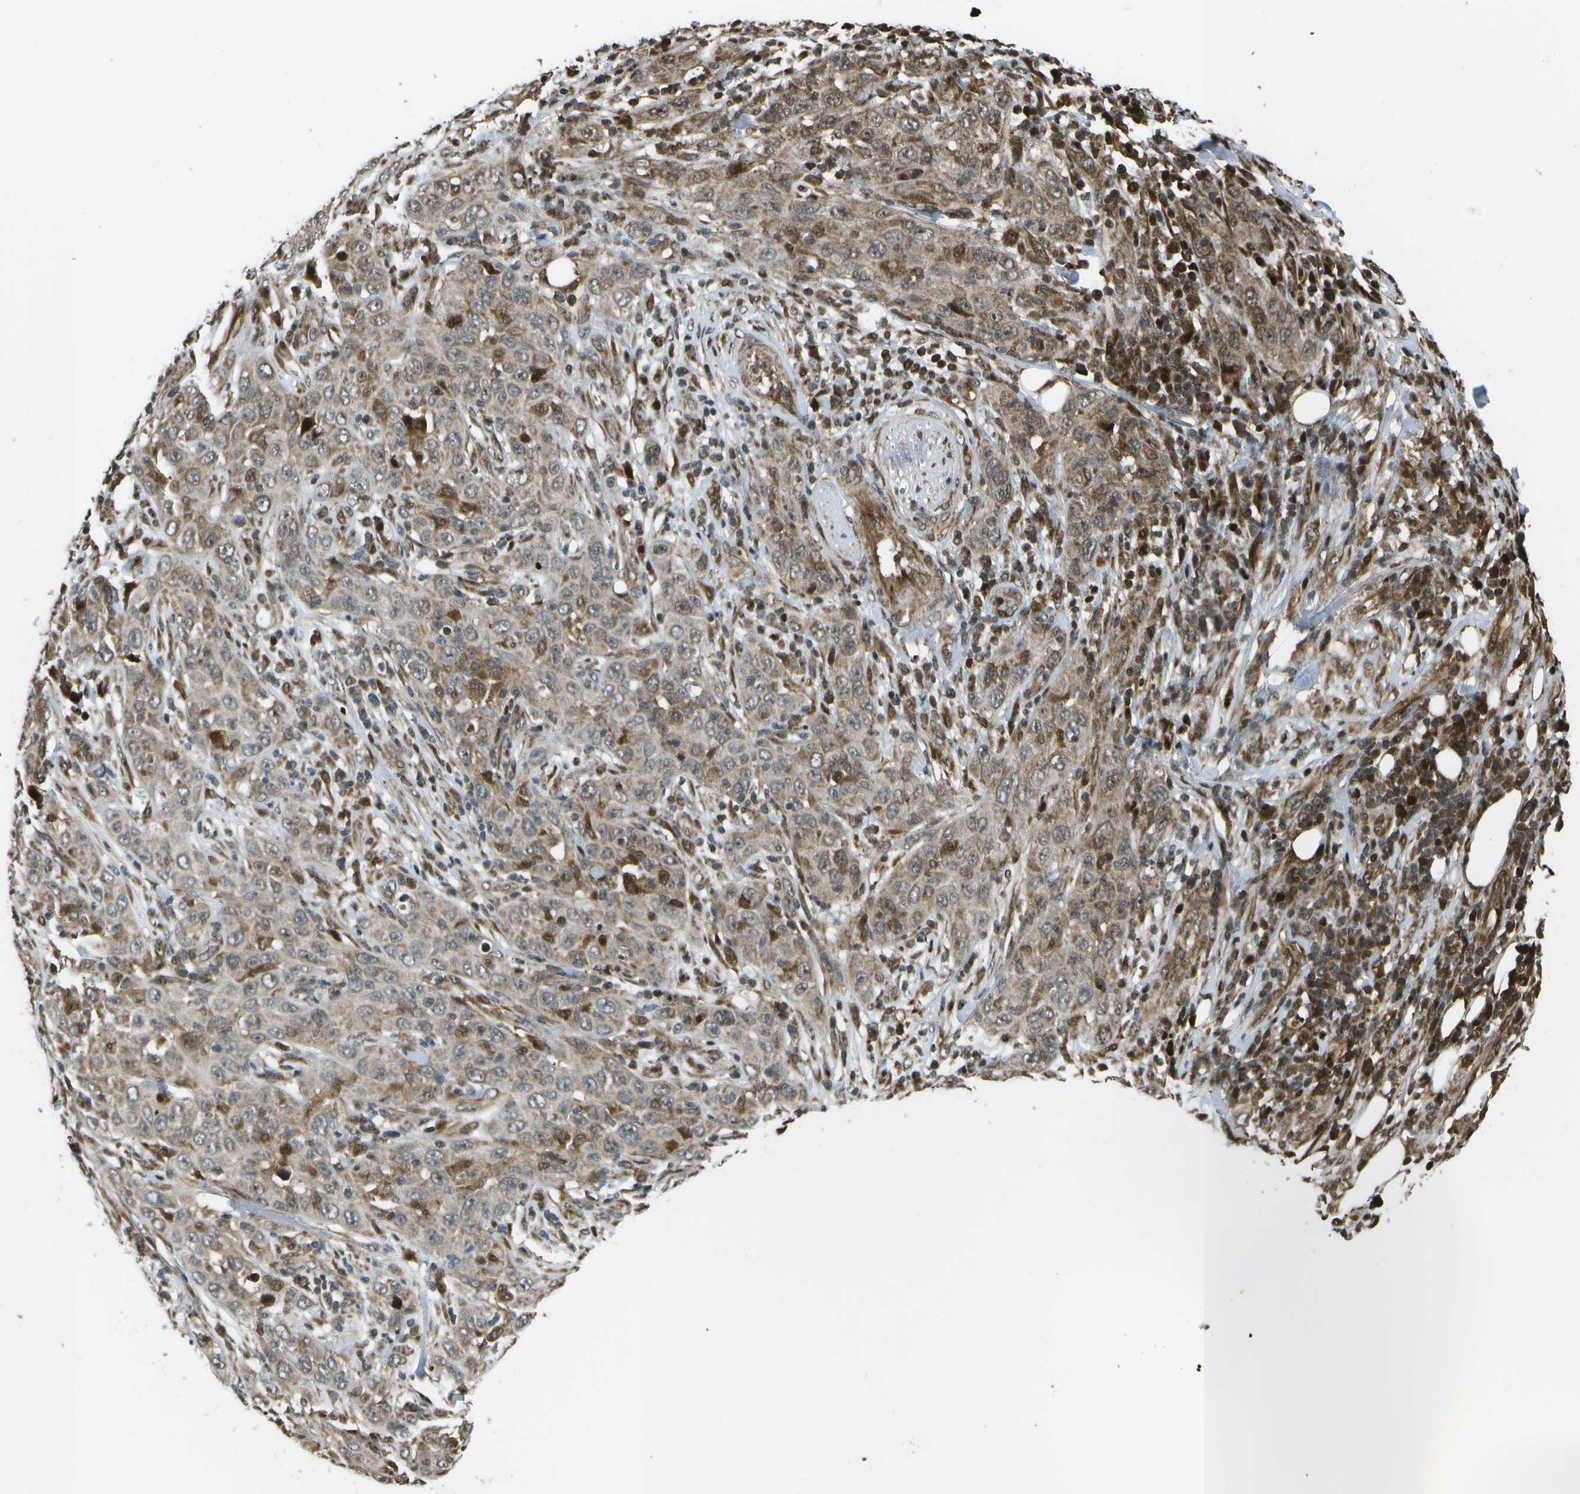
{"staining": {"intensity": "moderate", "quantity": "<25%", "location": "cytoplasmic/membranous,nuclear"}, "tissue": "skin cancer", "cell_type": "Tumor cells", "image_type": "cancer", "snomed": [{"axis": "morphology", "description": "Squamous cell carcinoma, NOS"}, {"axis": "topography", "description": "Skin"}], "caption": "Immunohistochemistry of human skin squamous cell carcinoma exhibits low levels of moderate cytoplasmic/membranous and nuclear expression in approximately <25% of tumor cells.", "gene": "AXIN2", "patient": {"sex": "female", "age": 88}}